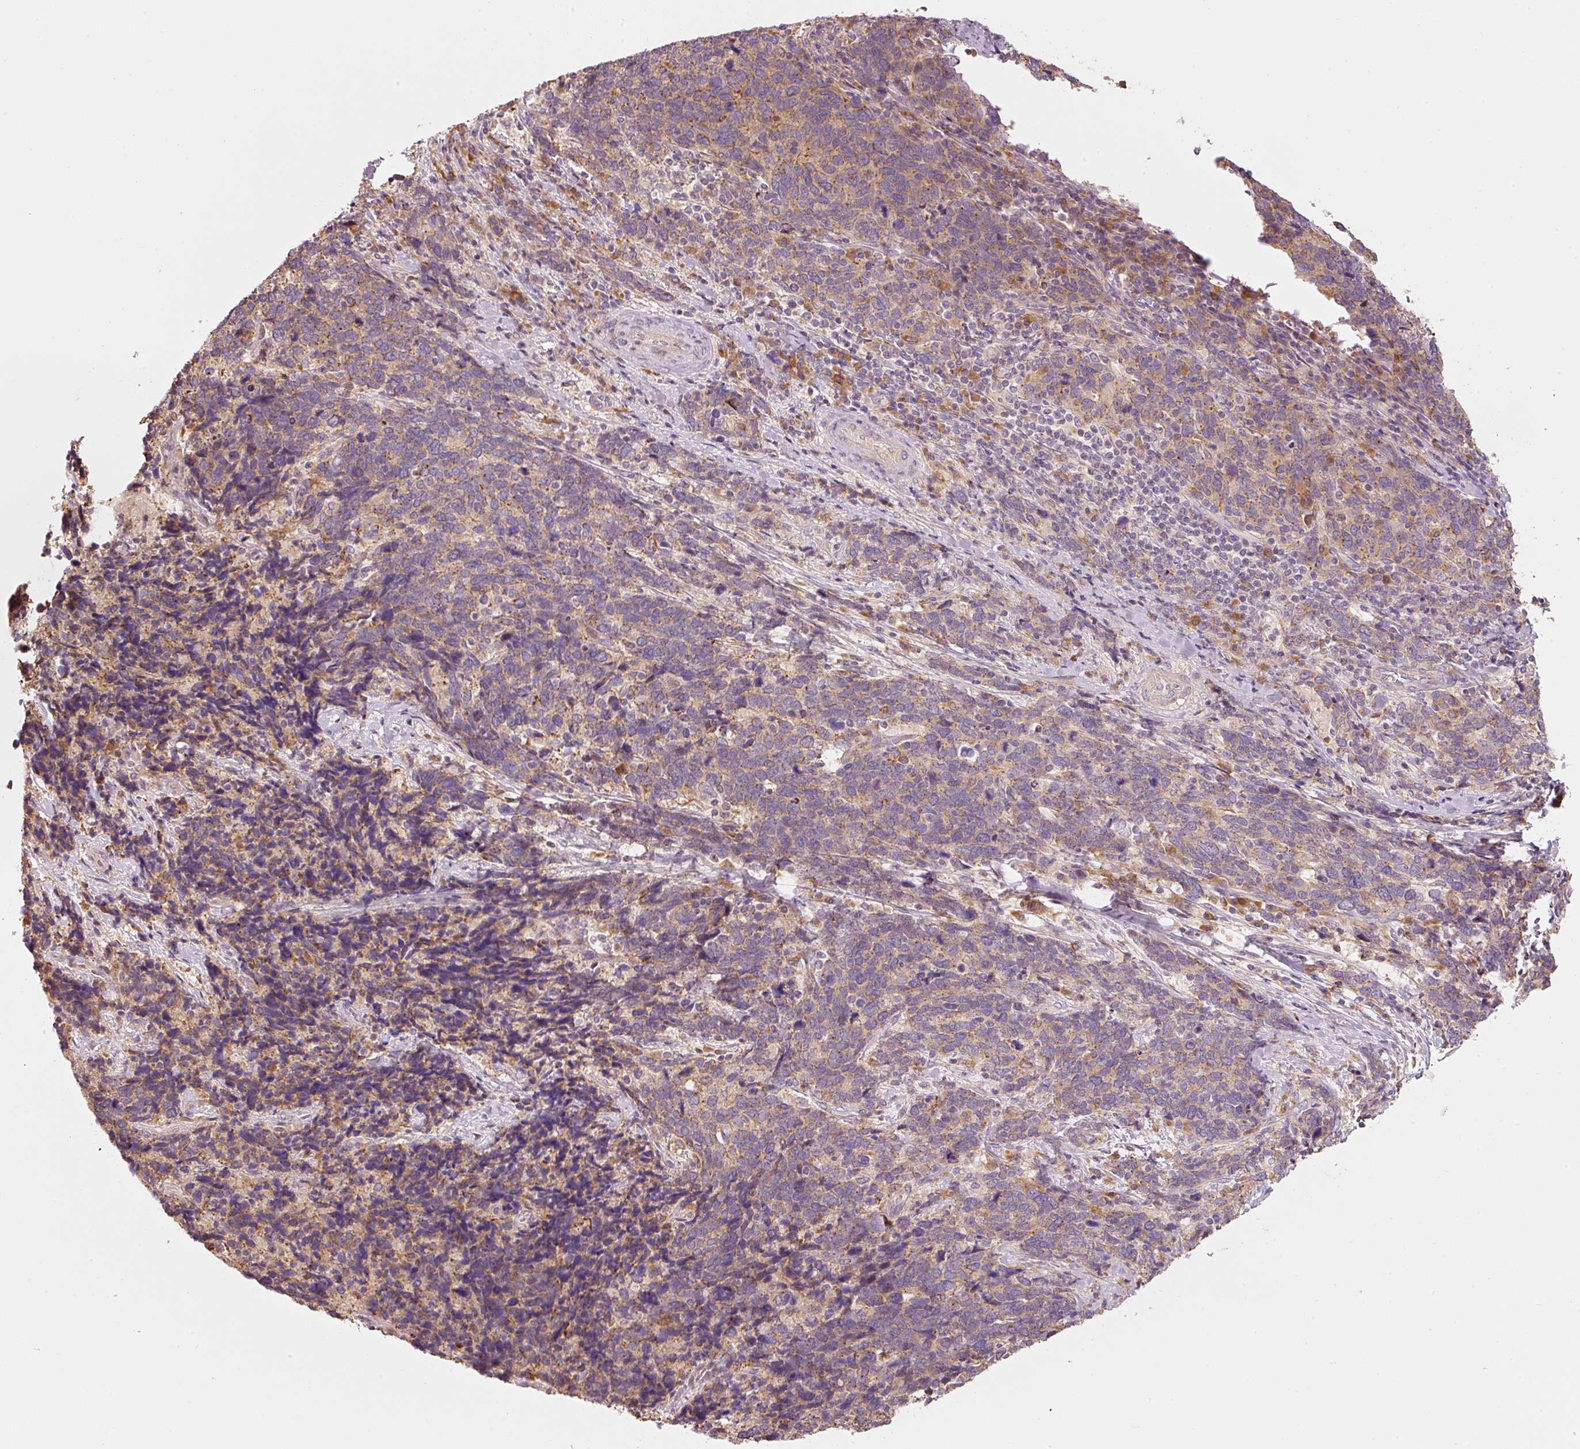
{"staining": {"intensity": "weak", "quantity": ">75%", "location": "cytoplasmic/membranous"}, "tissue": "cervical cancer", "cell_type": "Tumor cells", "image_type": "cancer", "snomed": [{"axis": "morphology", "description": "Squamous cell carcinoma, NOS"}, {"axis": "topography", "description": "Cervix"}], "caption": "A low amount of weak cytoplasmic/membranous staining is identified in approximately >75% of tumor cells in cervical cancer tissue.", "gene": "MAP10", "patient": {"sex": "female", "age": 41}}